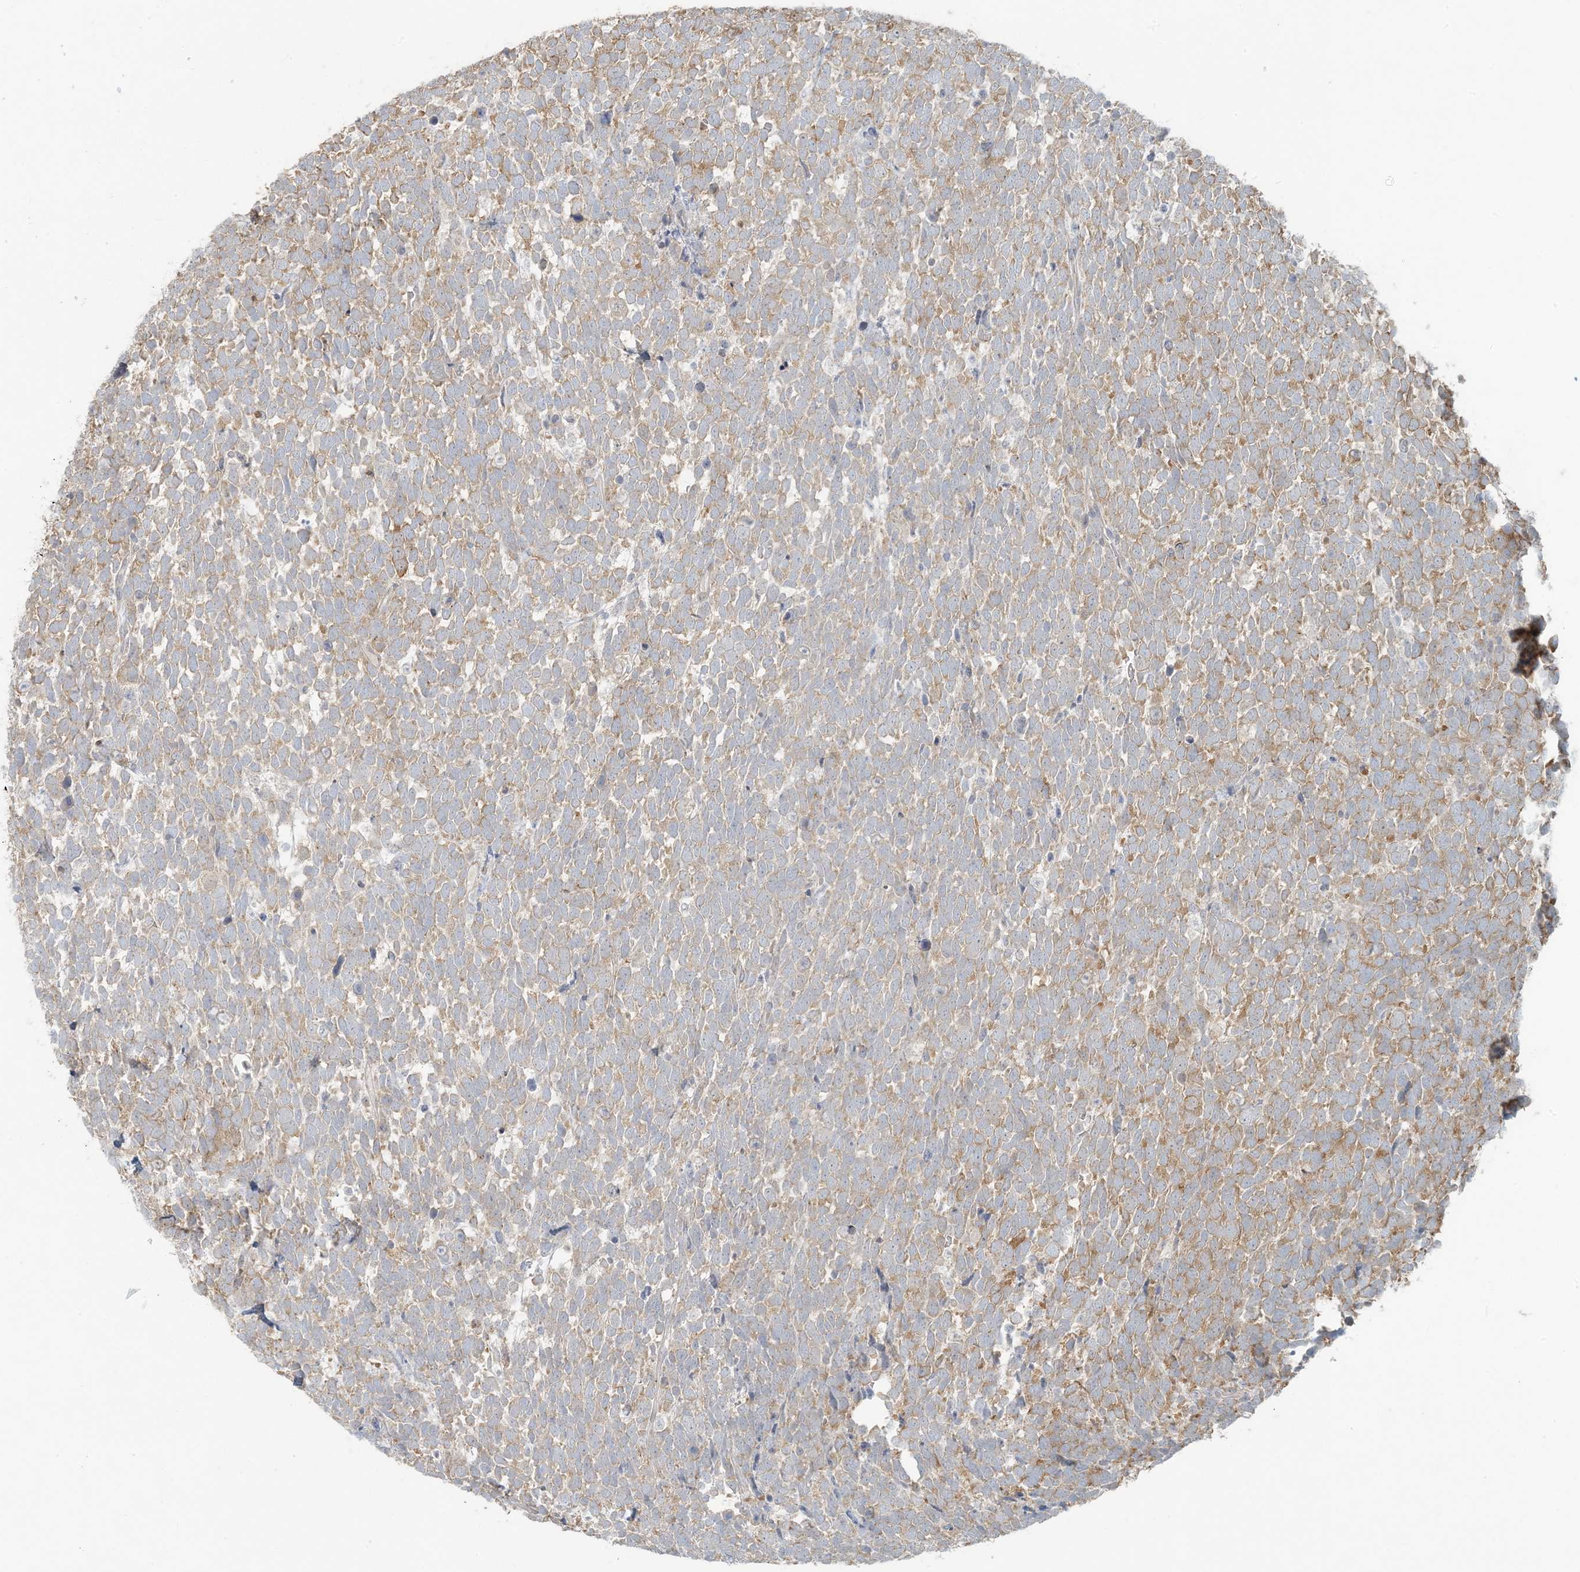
{"staining": {"intensity": "weak", "quantity": "25%-75%", "location": "cytoplasmic/membranous"}, "tissue": "urothelial cancer", "cell_type": "Tumor cells", "image_type": "cancer", "snomed": [{"axis": "morphology", "description": "Urothelial carcinoma, High grade"}, {"axis": "topography", "description": "Urinary bladder"}], "caption": "An IHC image of tumor tissue is shown. Protein staining in brown shows weak cytoplasmic/membranous positivity in high-grade urothelial carcinoma within tumor cells.", "gene": "HACL1", "patient": {"sex": "female", "age": 82}}